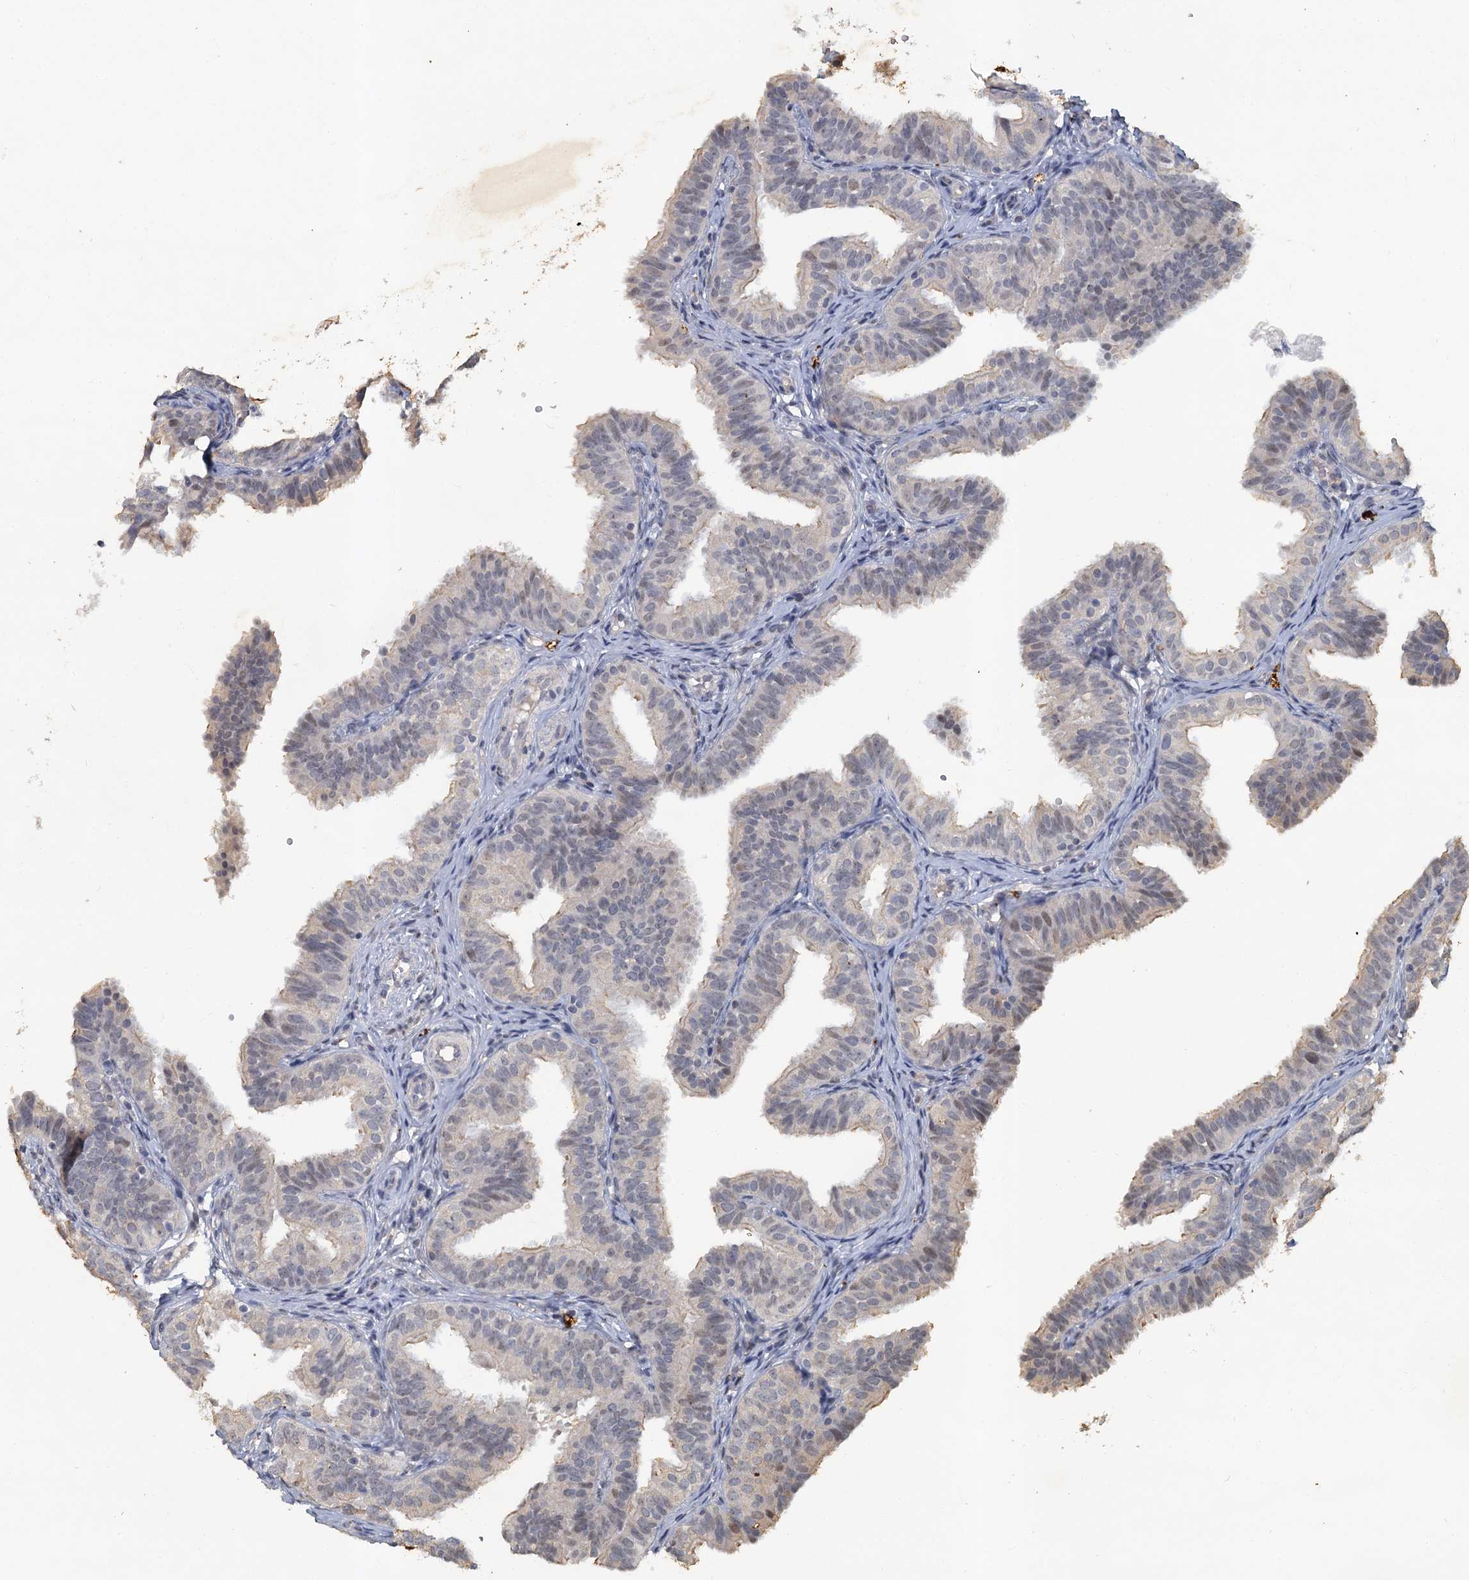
{"staining": {"intensity": "weak", "quantity": "<25%", "location": "cytoplasmic/membranous,nuclear"}, "tissue": "fallopian tube", "cell_type": "Glandular cells", "image_type": "normal", "snomed": [{"axis": "morphology", "description": "Normal tissue, NOS"}, {"axis": "topography", "description": "Fallopian tube"}], "caption": "A high-resolution histopathology image shows immunohistochemistry (IHC) staining of benign fallopian tube, which demonstrates no significant staining in glandular cells.", "gene": "MUCL1", "patient": {"sex": "female", "age": 35}}